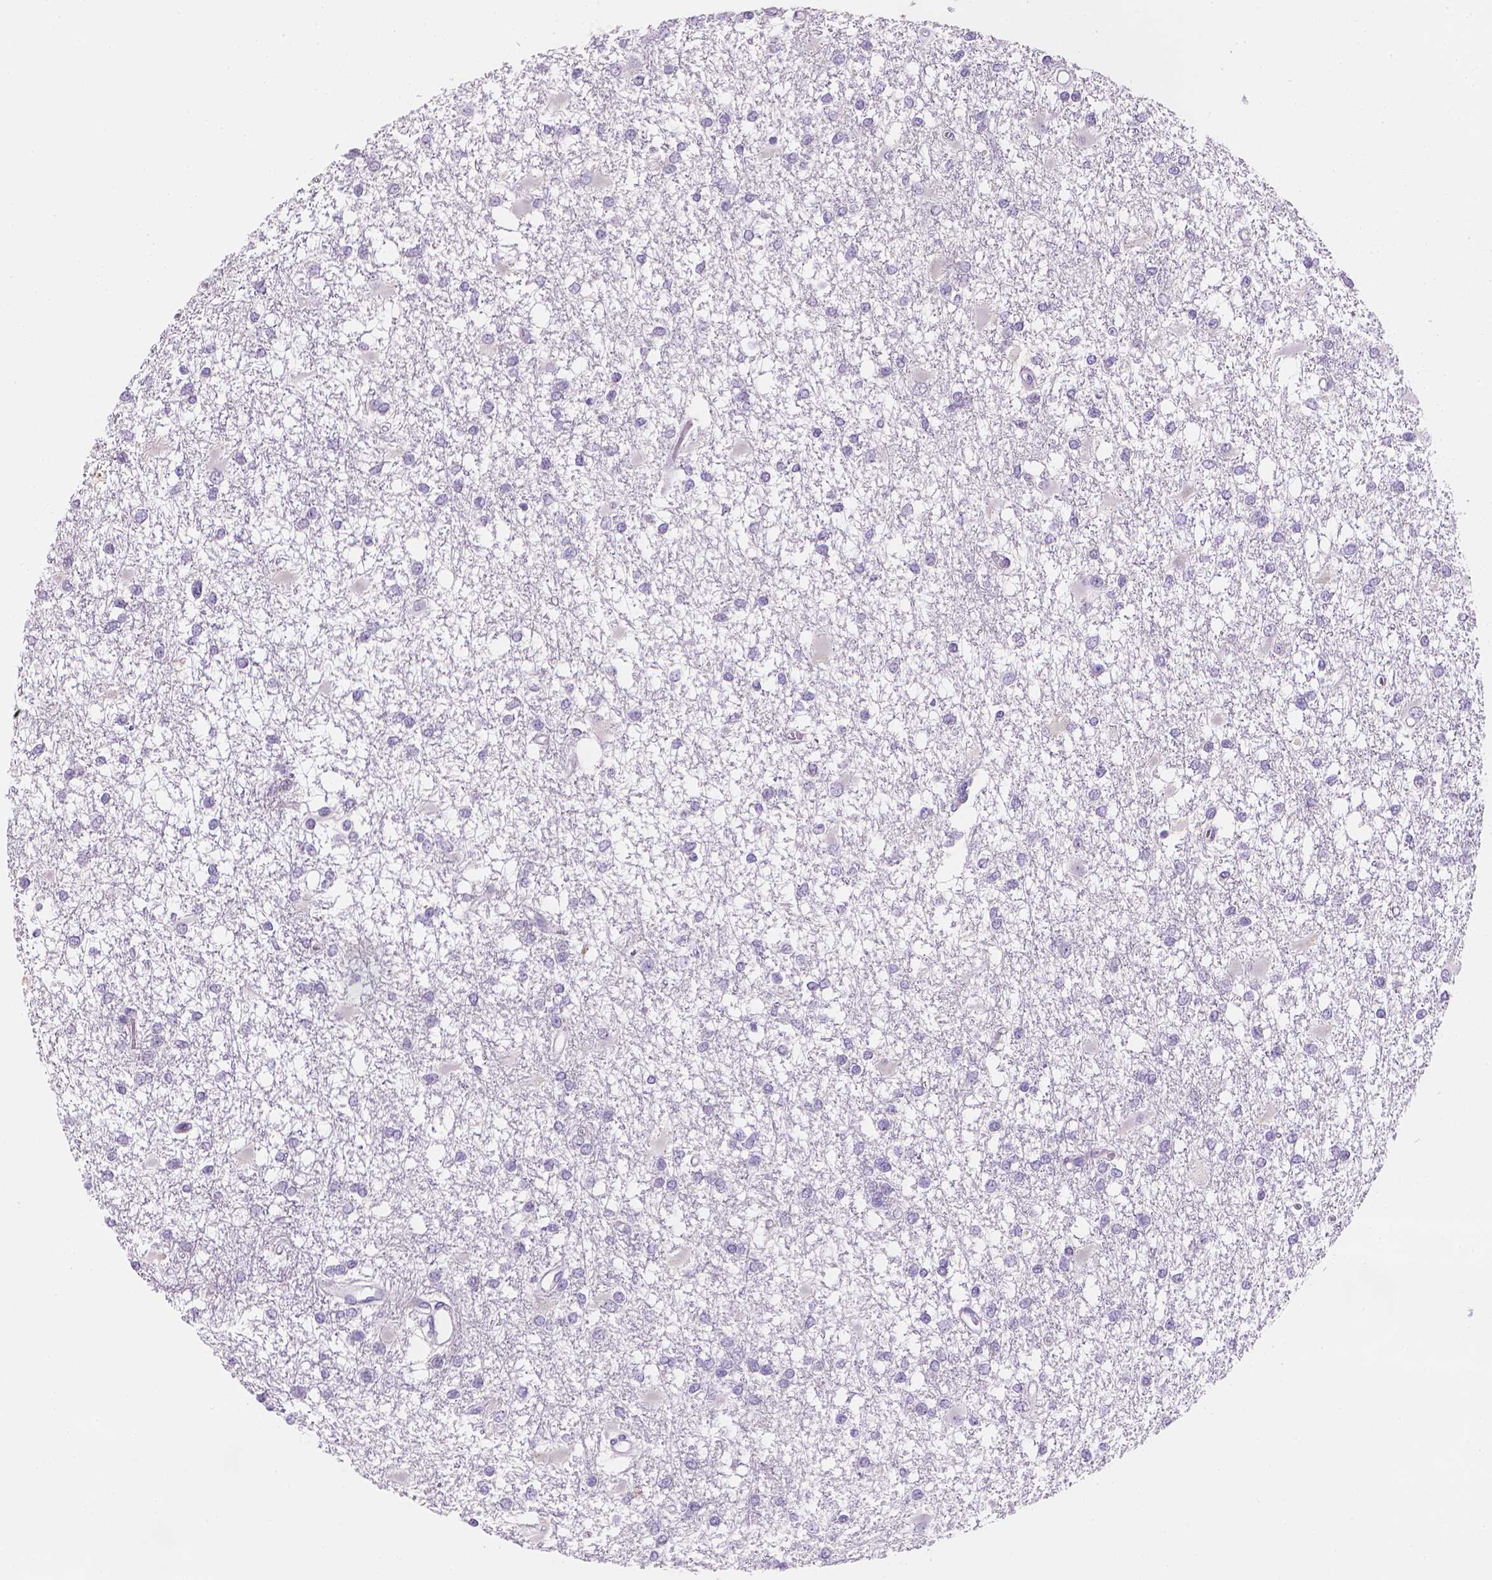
{"staining": {"intensity": "negative", "quantity": "none", "location": "none"}, "tissue": "glioma", "cell_type": "Tumor cells", "image_type": "cancer", "snomed": [{"axis": "morphology", "description": "Glioma, malignant, High grade"}, {"axis": "topography", "description": "Cerebral cortex"}], "caption": "Immunohistochemistry (IHC) photomicrograph of neoplastic tissue: high-grade glioma (malignant) stained with DAB shows no significant protein staining in tumor cells.", "gene": "CES2", "patient": {"sex": "male", "age": 79}}